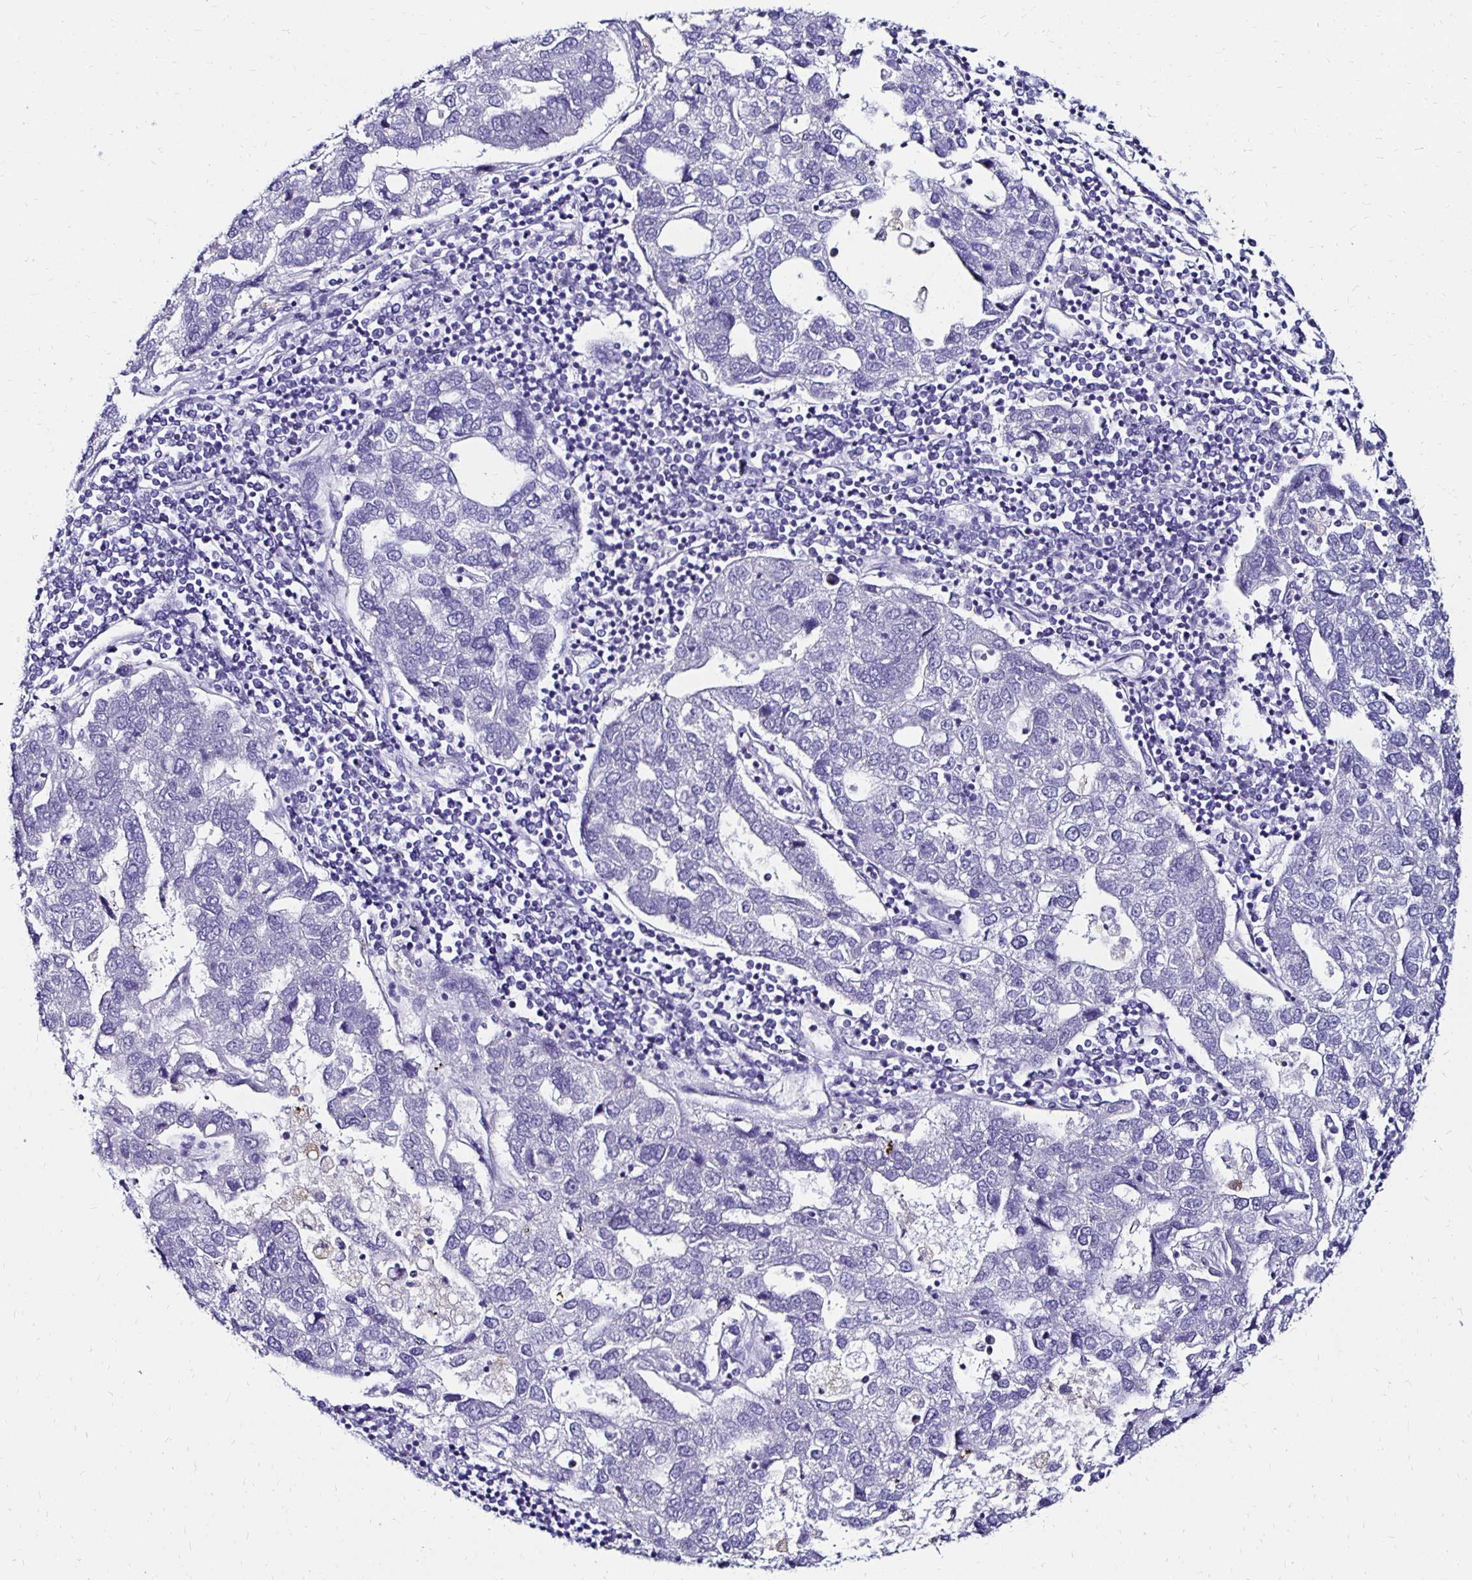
{"staining": {"intensity": "negative", "quantity": "none", "location": "none"}, "tissue": "pancreatic cancer", "cell_type": "Tumor cells", "image_type": "cancer", "snomed": [{"axis": "morphology", "description": "Adenocarcinoma, NOS"}, {"axis": "topography", "description": "Pancreas"}], "caption": "Human pancreatic cancer (adenocarcinoma) stained for a protein using immunohistochemistry exhibits no expression in tumor cells.", "gene": "KCNT1", "patient": {"sex": "female", "age": 61}}